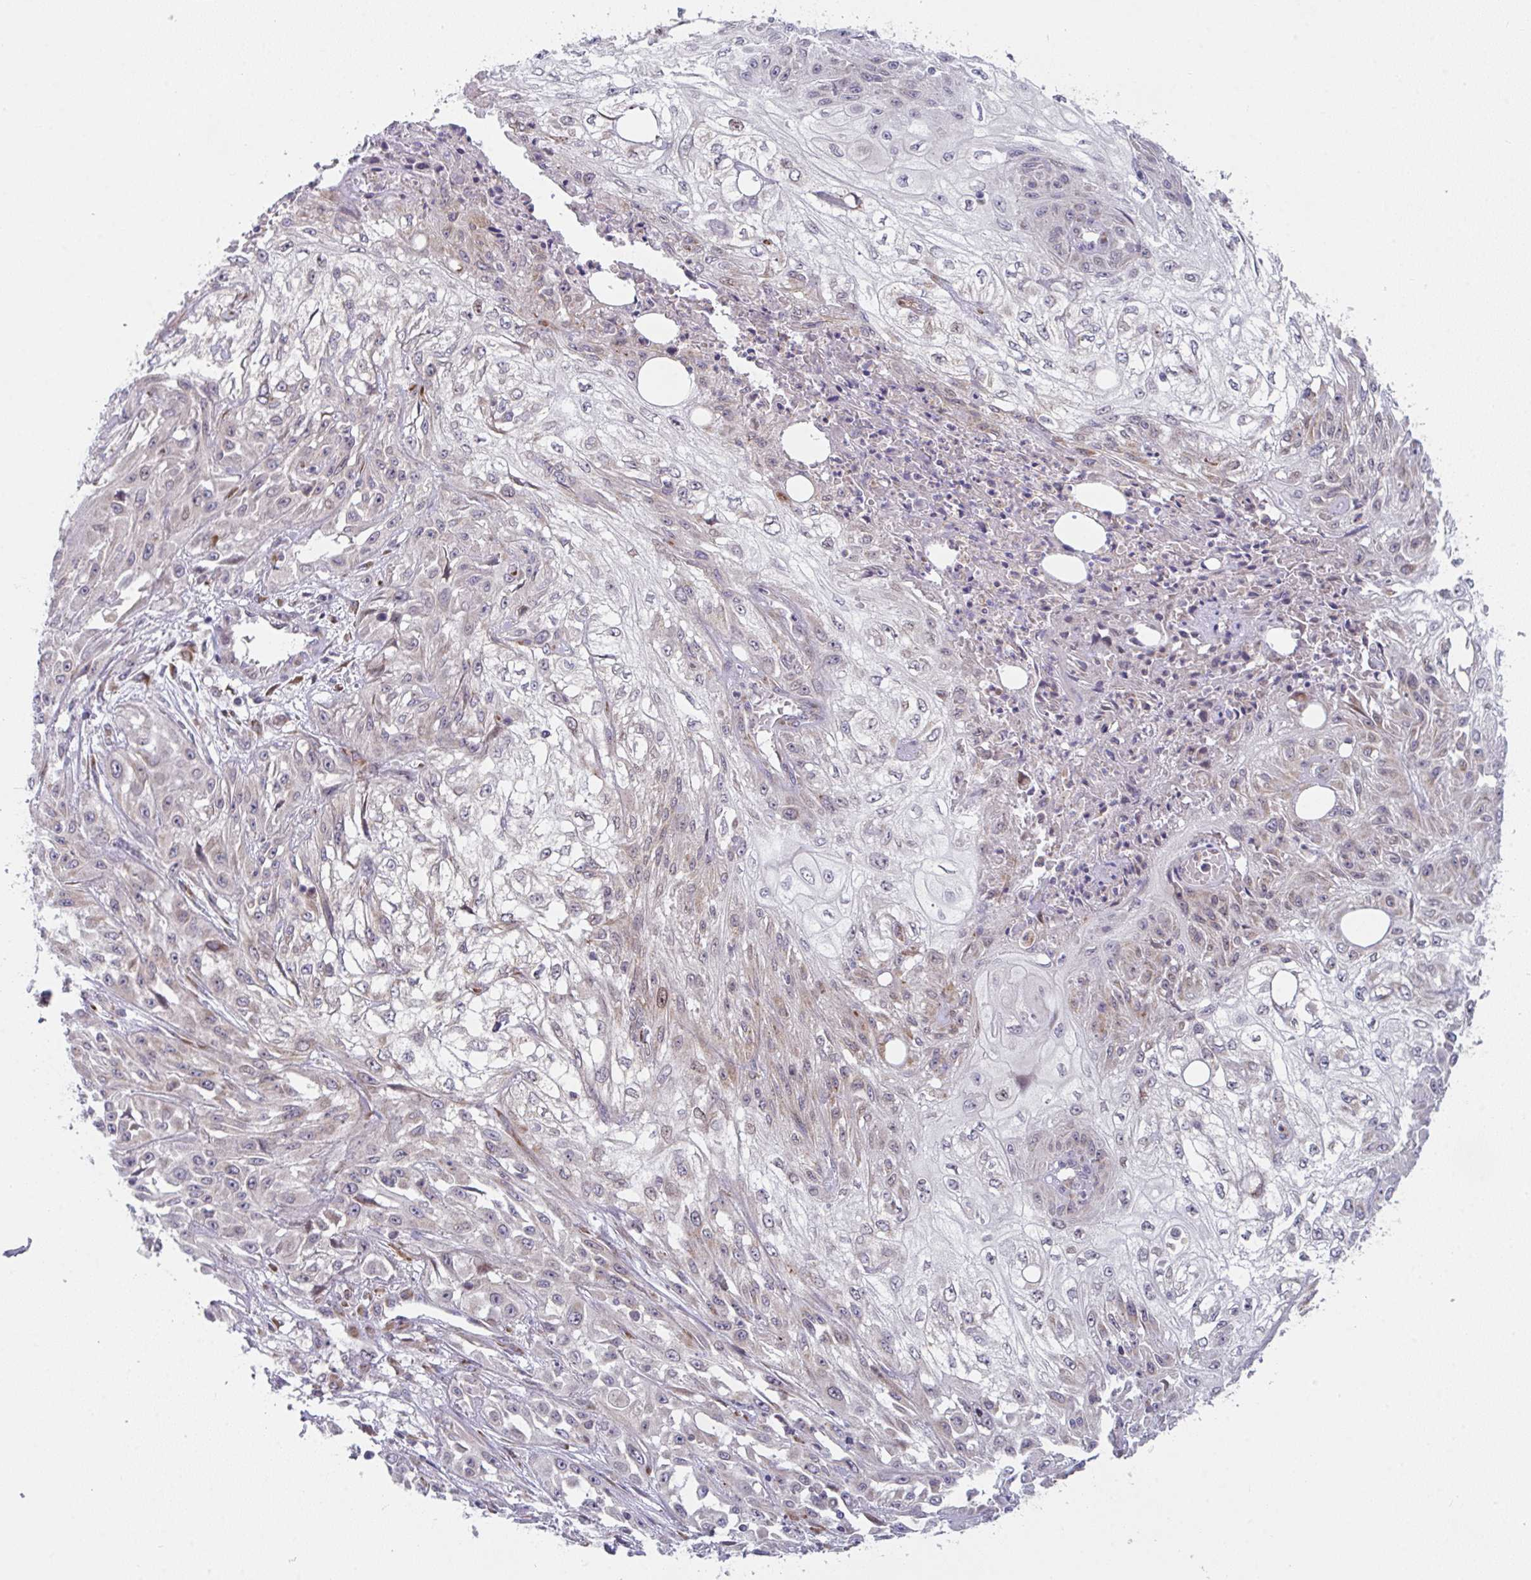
{"staining": {"intensity": "weak", "quantity": "<25%", "location": "cytoplasmic/membranous,nuclear"}, "tissue": "skin cancer", "cell_type": "Tumor cells", "image_type": "cancer", "snomed": [{"axis": "morphology", "description": "Squamous cell carcinoma, NOS"}, {"axis": "morphology", "description": "Squamous cell carcinoma, metastatic, NOS"}, {"axis": "topography", "description": "Skin"}, {"axis": "topography", "description": "Lymph node"}], "caption": "Tumor cells show no significant positivity in skin cancer.", "gene": "RBM18", "patient": {"sex": "male", "age": 75}}